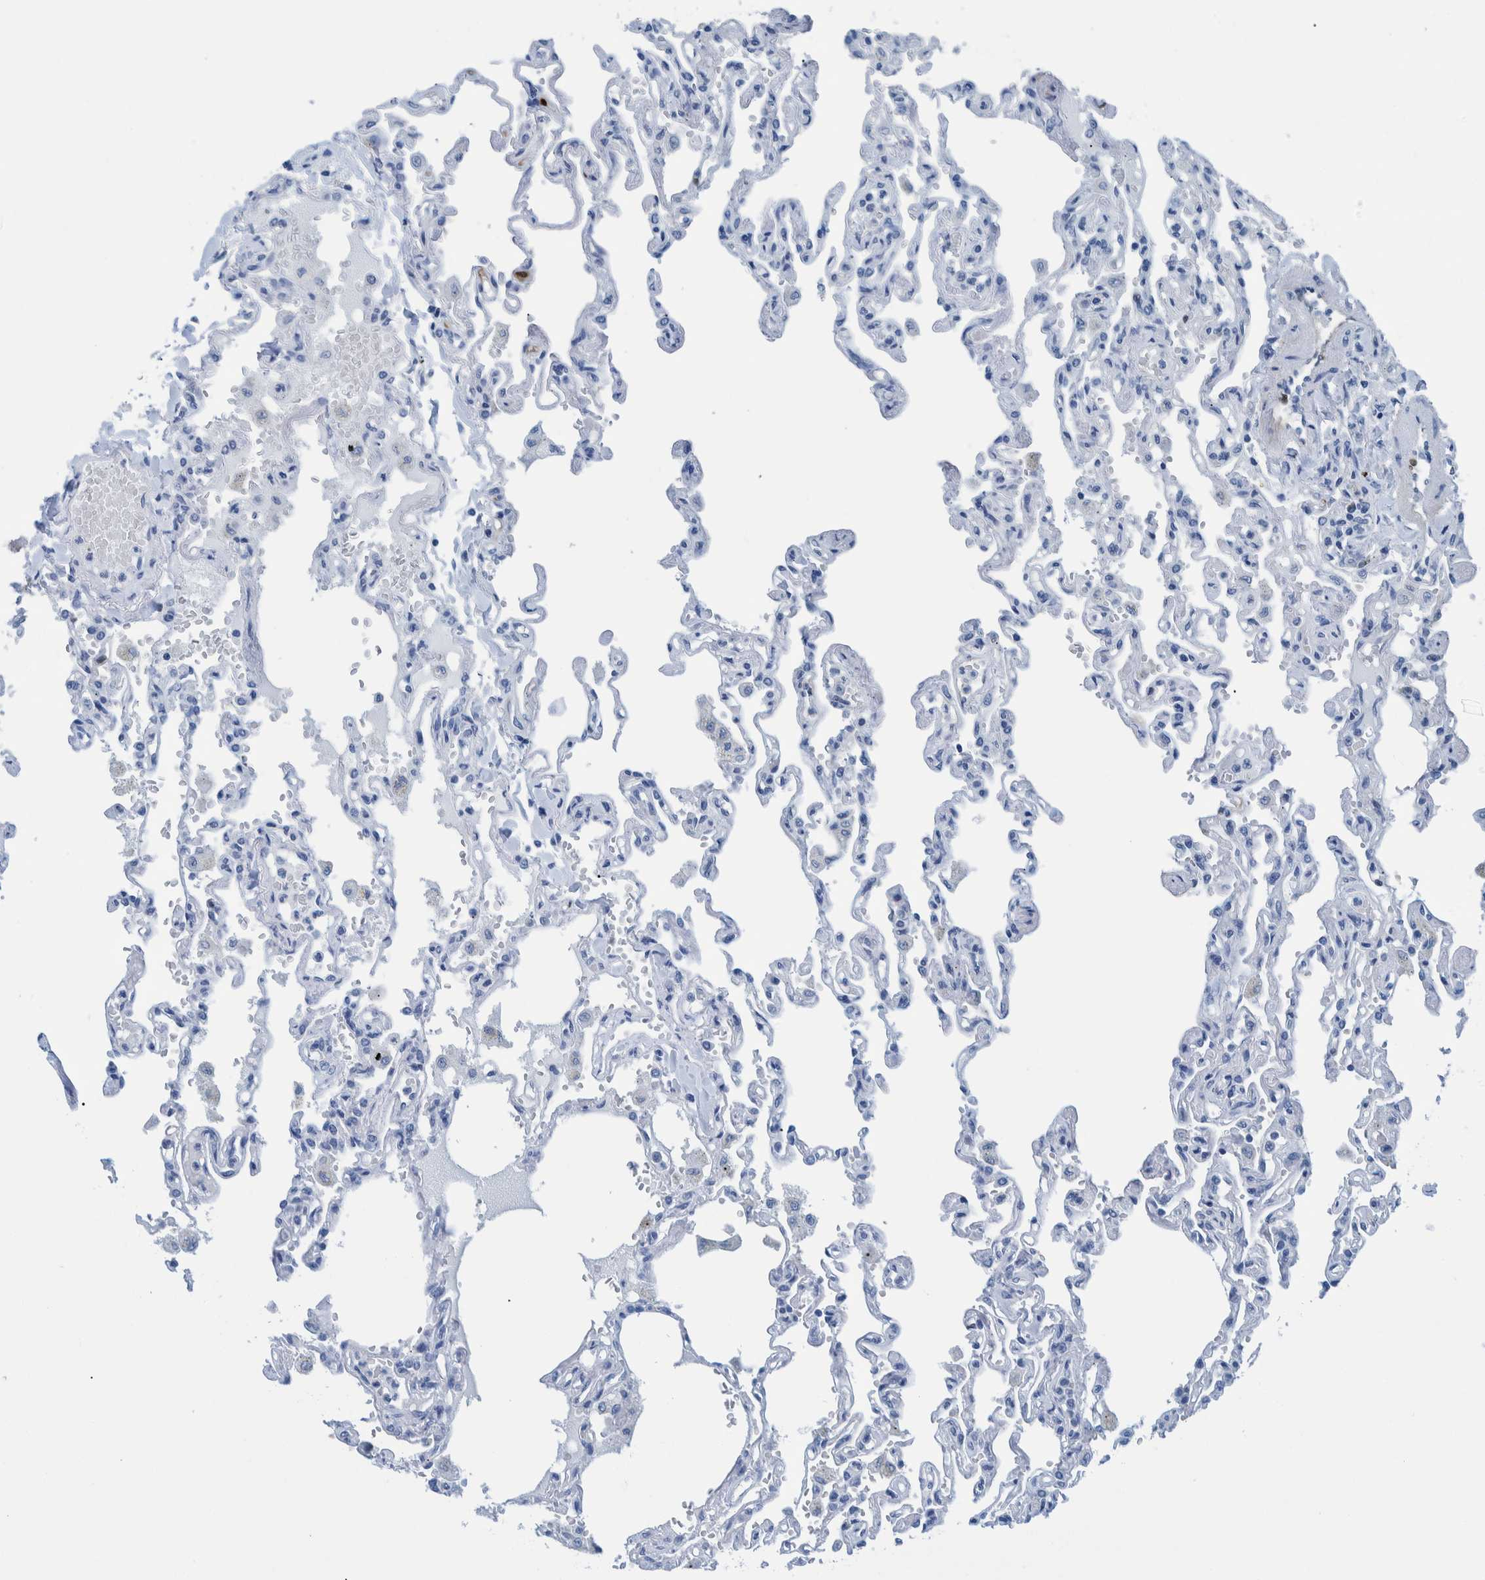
{"staining": {"intensity": "negative", "quantity": "none", "location": "none"}, "tissue": "lung", "cell_type": "Alveolar cells", "image_type": "normal", "snomed": [{"axis": "morphology", "description": "Normal tissue, NOS"}, {"axis": "topography", "description": "Lung"}], "caption": "A high-resolution micrograph shows IHC staining of normal lung, which demonstrates no significant staining in alveolar cells.", "gene": "IDO1", "patient": {"sex": "male", "age": 21}}